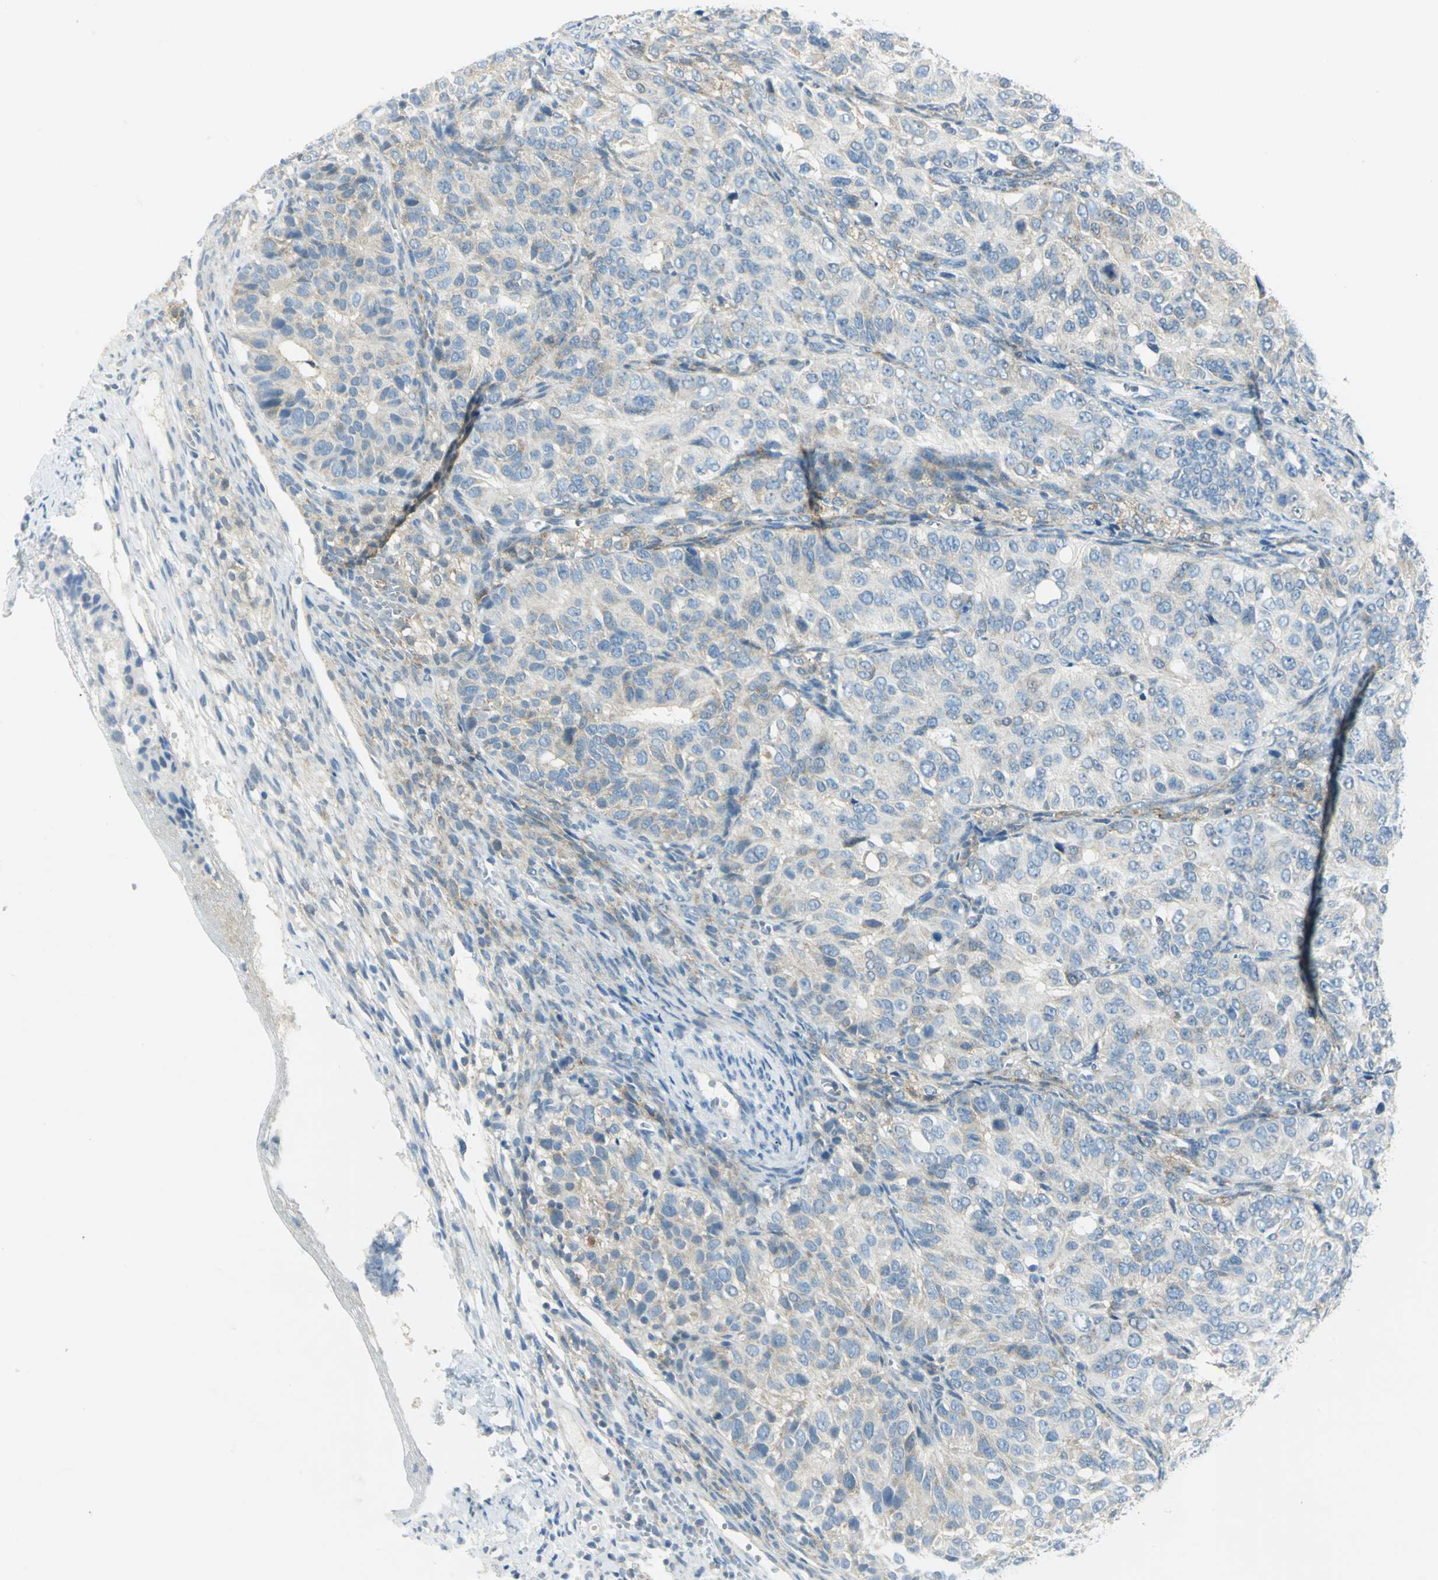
{"staining": {"intensity": "negative", "quantity": "none", "location": "none"}, "tissue": "ovarian cancer", "cell_type": "Tumor cells", "image_type": "cancer", "snomed": [{"axis": "morphology", "description": "Carcinoma, endometroid"}, {"axis": "topography", "description": "Ovary"}], "caption": "Immunohistochemistry image of human endometroid carcinoma (ovarian) stained for a protein (brown), which exhibits no staining in tumor cells.", "gene": "ALDOA", "patient": {"sex": "female", "age": 51}}